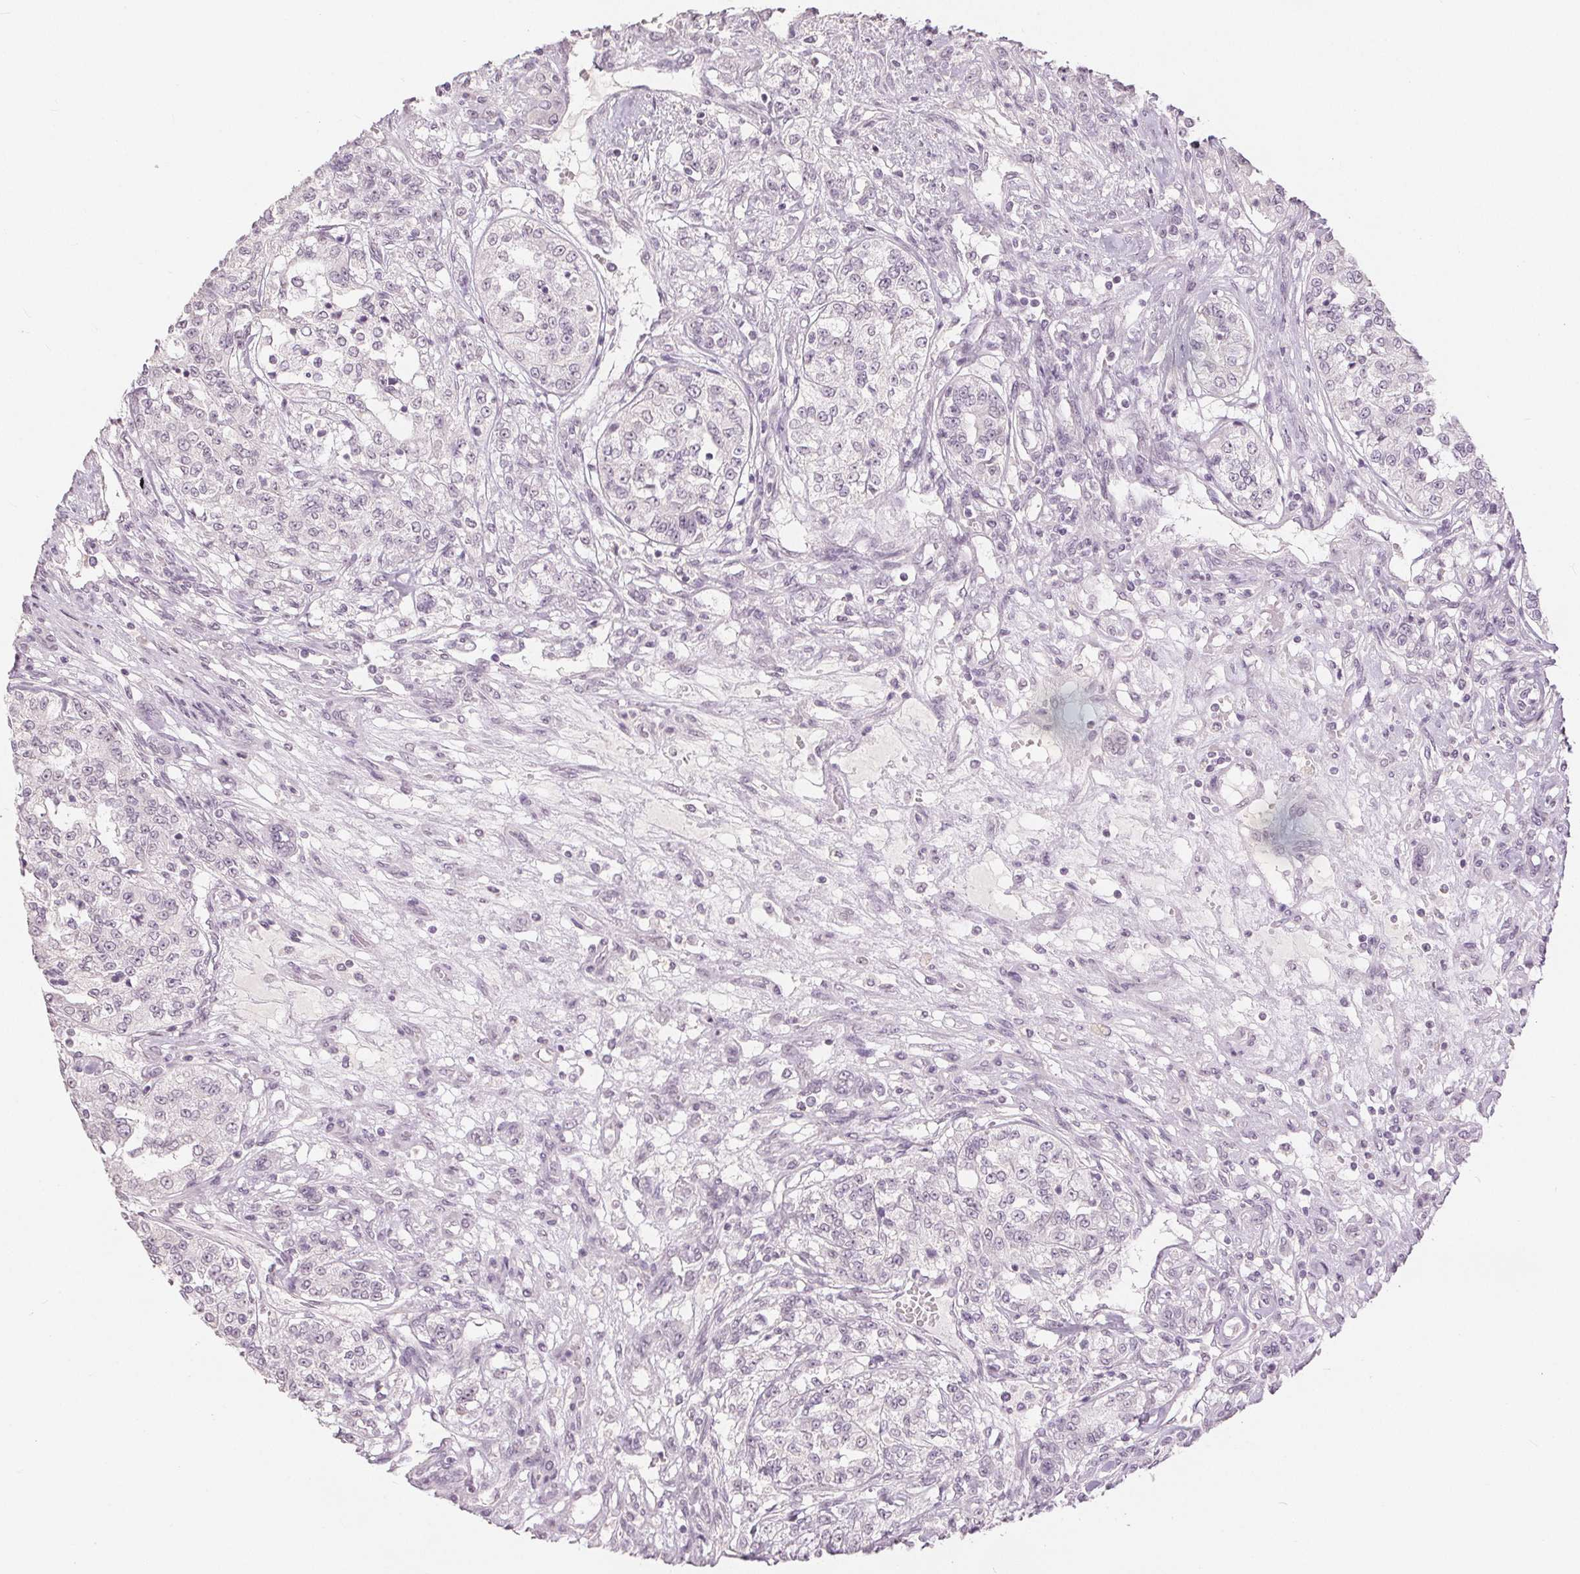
{"staining": {"intensity": "negative", "quantity": "none", "location": "none"}, "tissue": "renal cancer", "cell_type": "Tumor cells", "image_type": "cancer", "snomed": [{"axis": "morphology", "description": "Adenocarcinoma, NOS"}, {"axis": "topography", "description": "Kidney"}], "caption": "The photomicrograph demonstrates no staining of tumor cells in renal adenocarcinoma. (DAB immunohistochemistry (IHC) visualized using brightfield microscopy, high magnification).", "gene": "SLC27A5", "patient": {"sex": "female", "age": 63}}